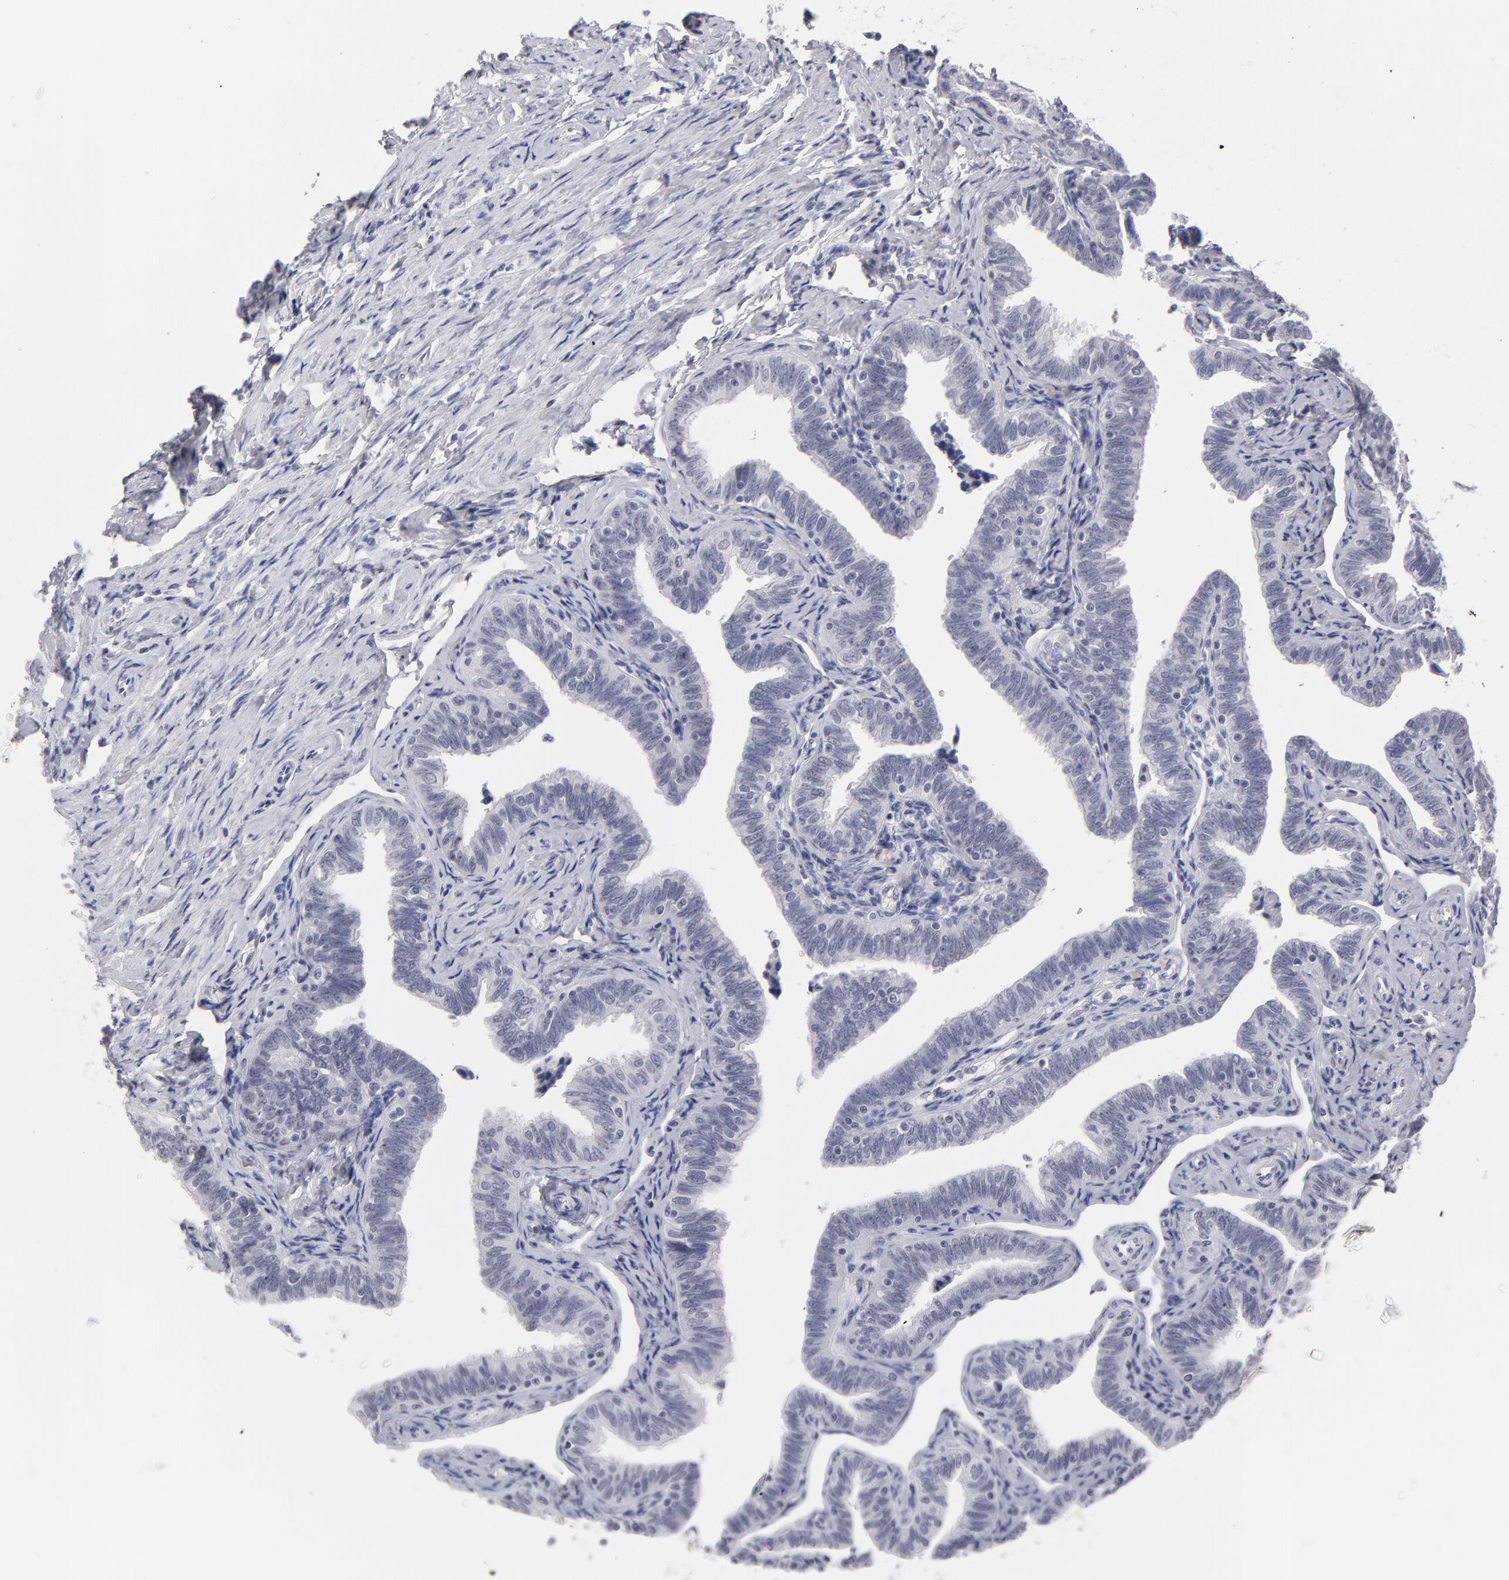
{"staining": {"intensity": "negative", "quantity": "none", "location": "none"}, "tissue": "fallopian tube", "cell_type": "Glandular cells", "image_type": "normal", "snomed": [{"axis": "morphology", "description": "Normal tissue, NOS"}, {"axis": "topography", "description": "Fallopian tube"}, {"axis": "topography", "description": "Ovary"}], "caption": "High power microscopy photomicrograph of an immunohistochemistry (IHC) photomicrograph of benign fallopian tube, revealing no significant staining in glandular cells. (DAB immunohistochemistry (IHC), high magnification).", "gene": "TEX11", "patient": {"sex": "female", "age": 69}}